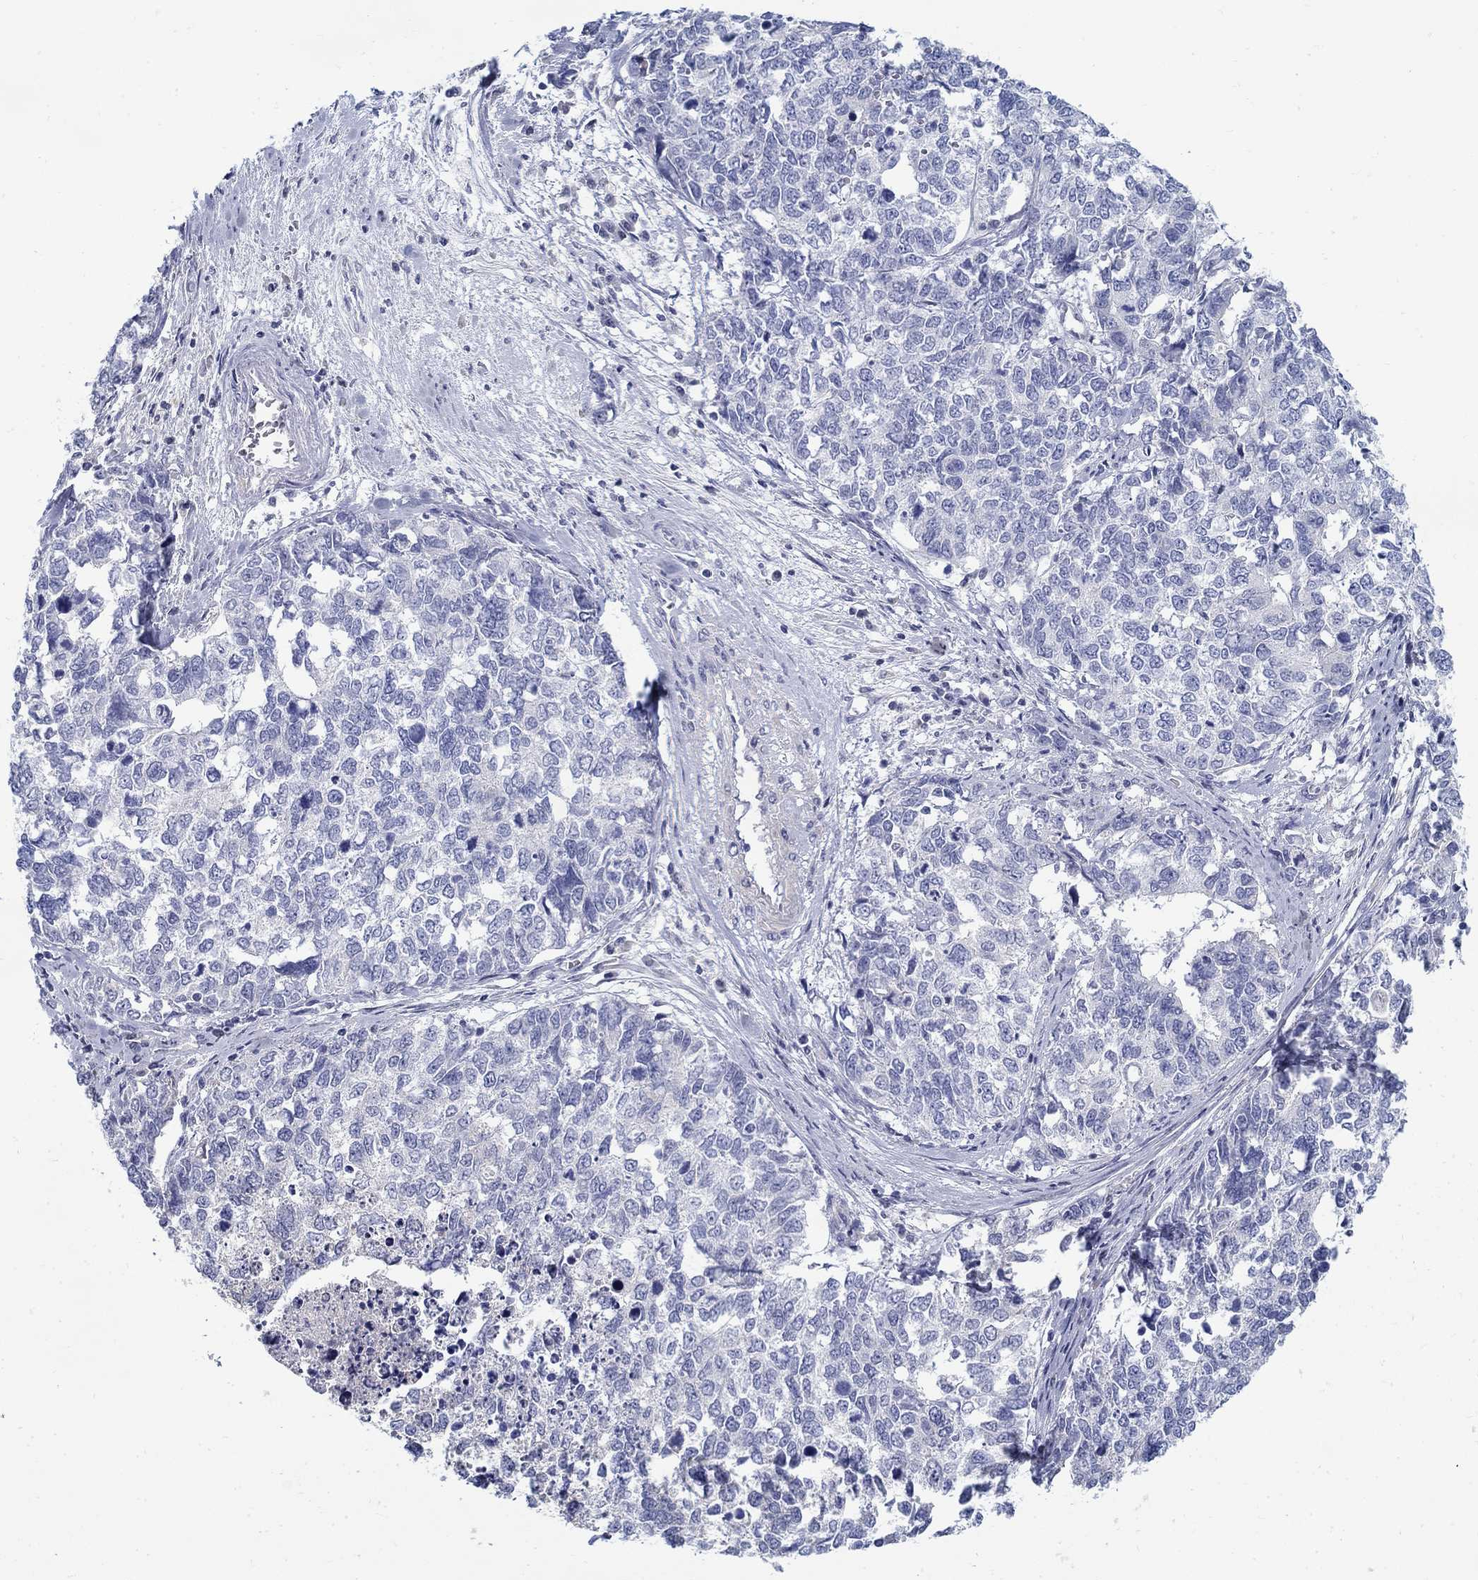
{"staining": {"intensity": "negative", "quantity": "none", "location": "none"}, "tissue": "cervical cancer", "cell_type": "Tumor cells", "image_type": "cancer", "snomed": [{"axis": "morphology", "description": "Squamous cell carcinoma, NOS"}, {"axis": "topography", "description": "Cervix"}], "caption": "DAB immunohistochemical staining of squamous cell carcinoma (cervical) shows no significant expression in tumor cells.", "gene": "ABCA4", "patient": {"sex": "female", "age": 63}}